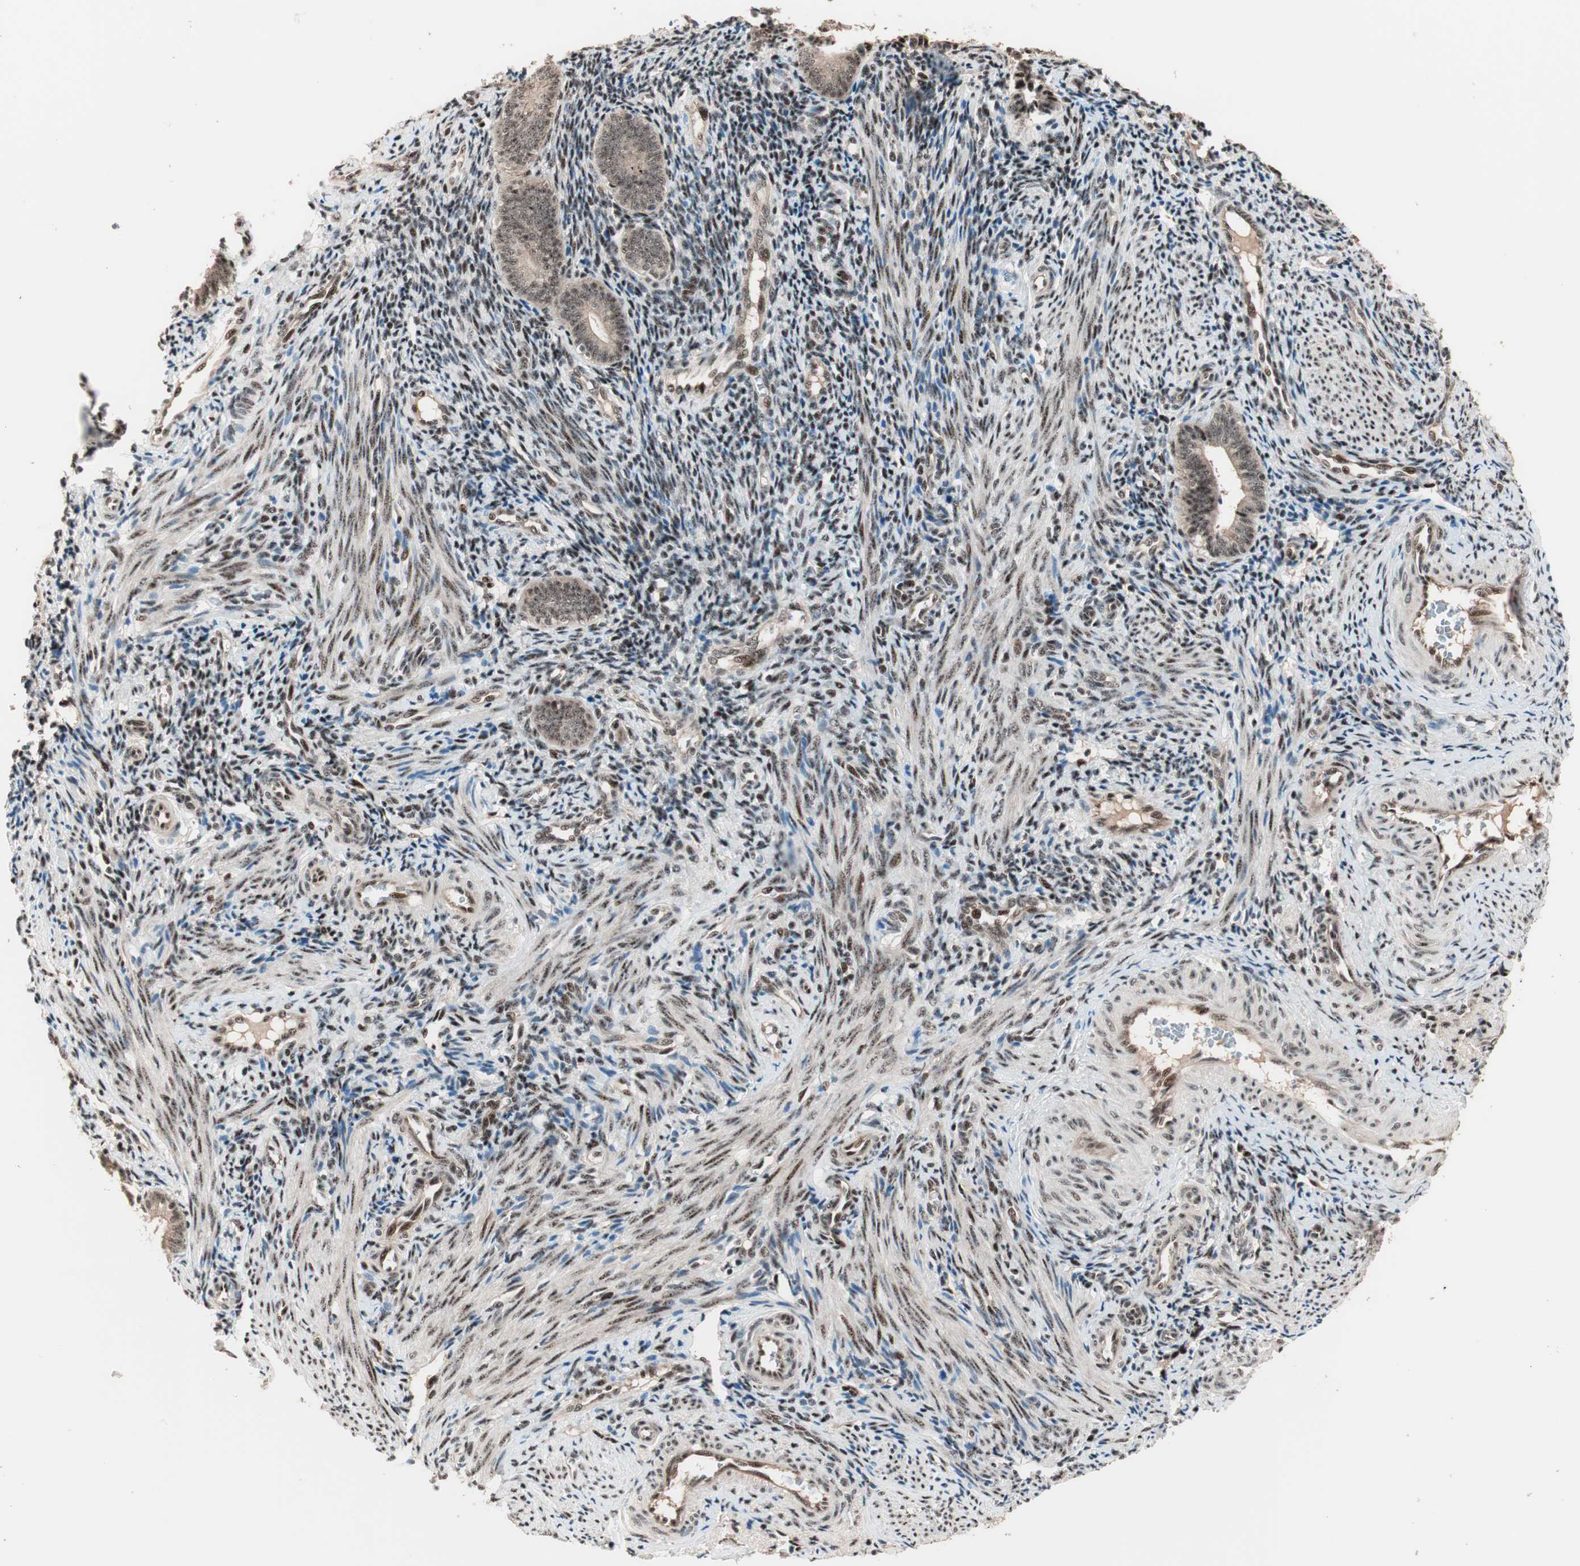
{"staining": {"intensity": "strong", "quantity": ">75%", "location": "nuclear"}, "tissue": "endometrium", "cell_type": "Cells in endometrial stroma", "image_type": "normal", "snomed": [{"axis": "morphology", "description": "Normal tissue, NOS"}, {"axis": "topography", "description": "Uterus"}, {"axis": "topography", "description": "Endometrium"}], "caption": "Immunohistochemistry (IHC) staining of normal endometrium, which displays high levels of strong nuclear expression in approximately >75% of cells in endometrial stroma indicating strong nuclear protein staining. The staining was performed using DAB (3,3'-diaminobenzidine) (brown) for protein detection and nuclei were counterstained in hematoxylin (blue).", "gene": "NR5A2", "patient": {"sex": "female", "age": 33}}